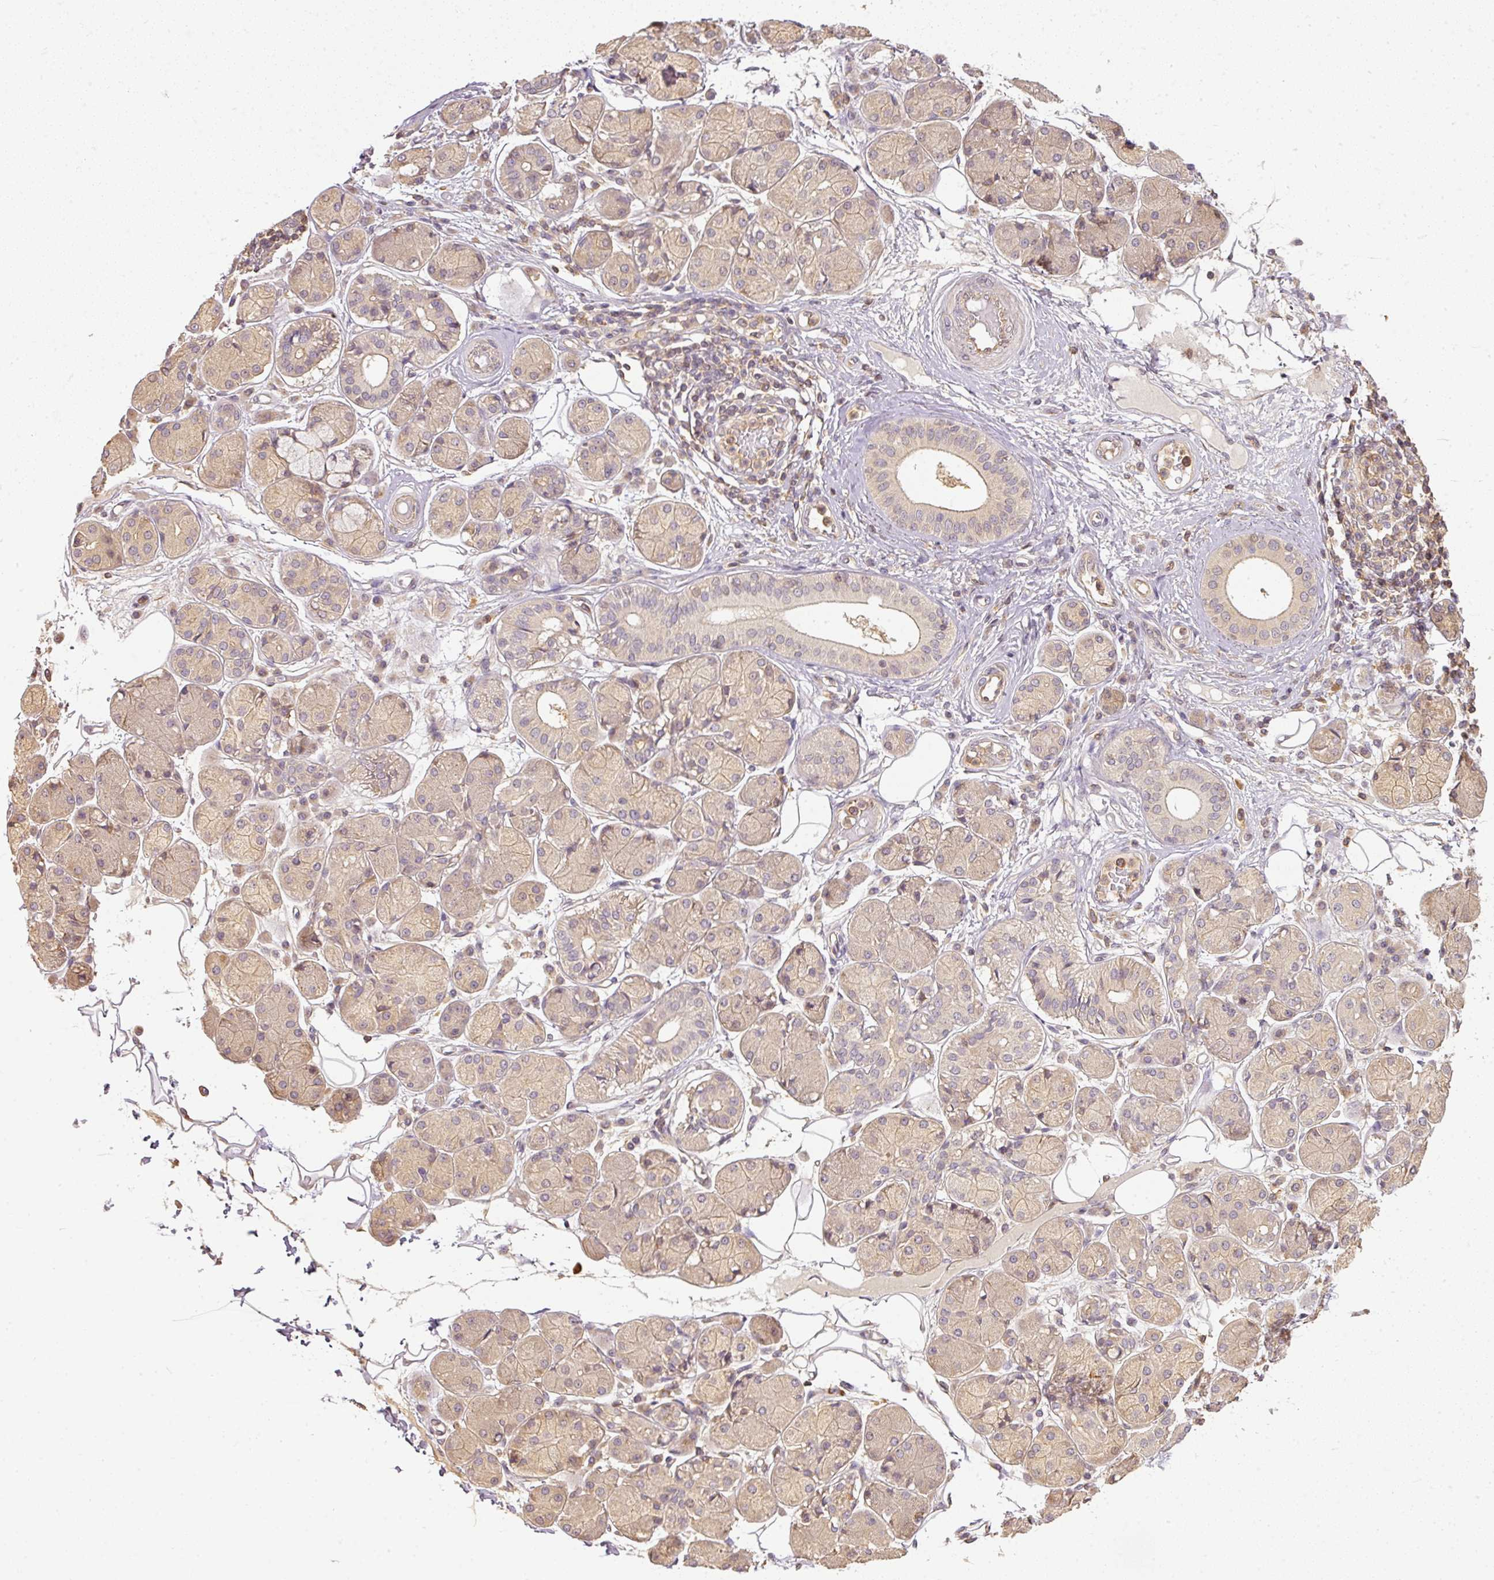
{"staining": {"intensity": "moderate", "quantity": "25%-75%", "location": "cytoplasmic/membranous"}, "tissue": "salivary gland", "cell_type": "Glandular cells", "image_type": "normal", "snomed": [{"axis": "morphology", "description": "Squamous cell carcinoma, NOS"}, {"axis": "topography", "description": "Skin"}, {"axis": "topography", "description": "Head-Neck"}], "caption": "An image showing moderate cytoplasmic/membranous positivity in approximately 25%-75% of glandular cells in benign salivary gland, as visualized by brown immunohistochemical staining.", "gene": "TCL1B", "patient": {"sex": "male", "age": 80}}